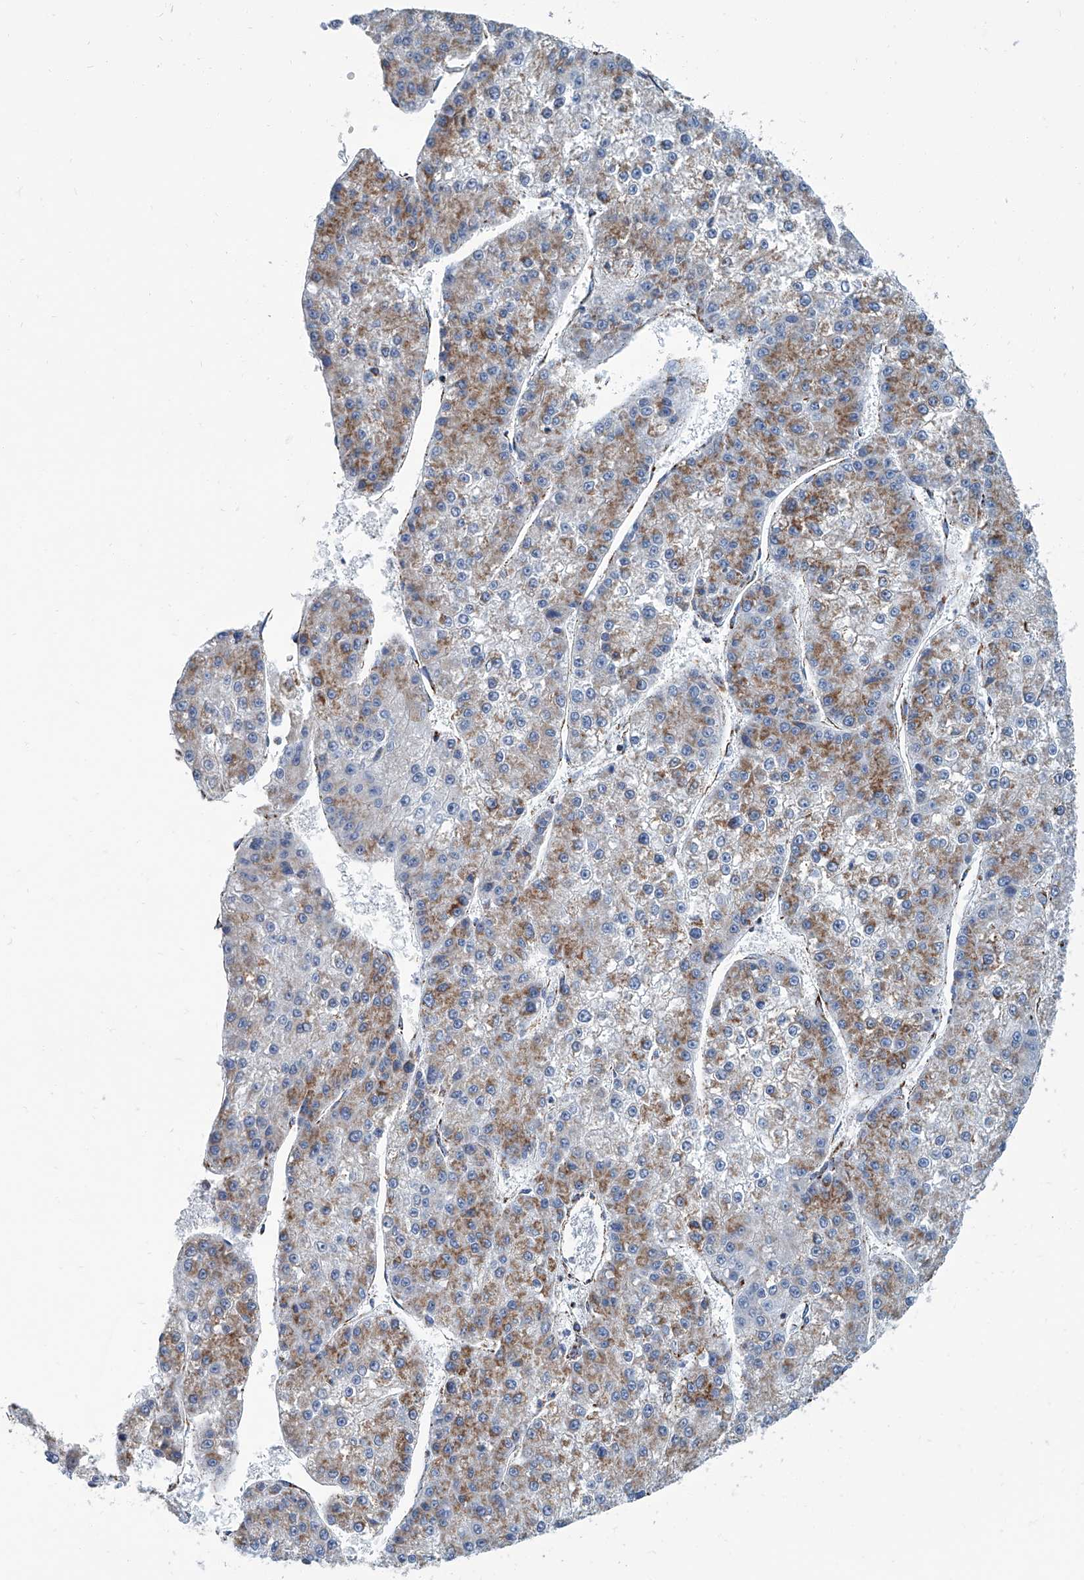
{"staining": {"intensity": "moderate", "quantity": "25%-75%", "location": "cytoplasmic/membranous"}, "tissue": "liver cancer", "cell_type": "Tumor cells", "image_type": "cancer", "snomed": [{"axis": "morphology", "description": "Carcinoma, Hepatocellular, NOS"}, {"axis": "topography", "description": "Liver"}], "caption": "Human liver cancer (hepatocellular carcinoma) stained with a brown dye displays moderate cytoplasmic/membranous positive staining in approximately 25%-75% of tumor cells.", "gene": "MT-ND1", "patient": {"sex": "female", "age": 73}}